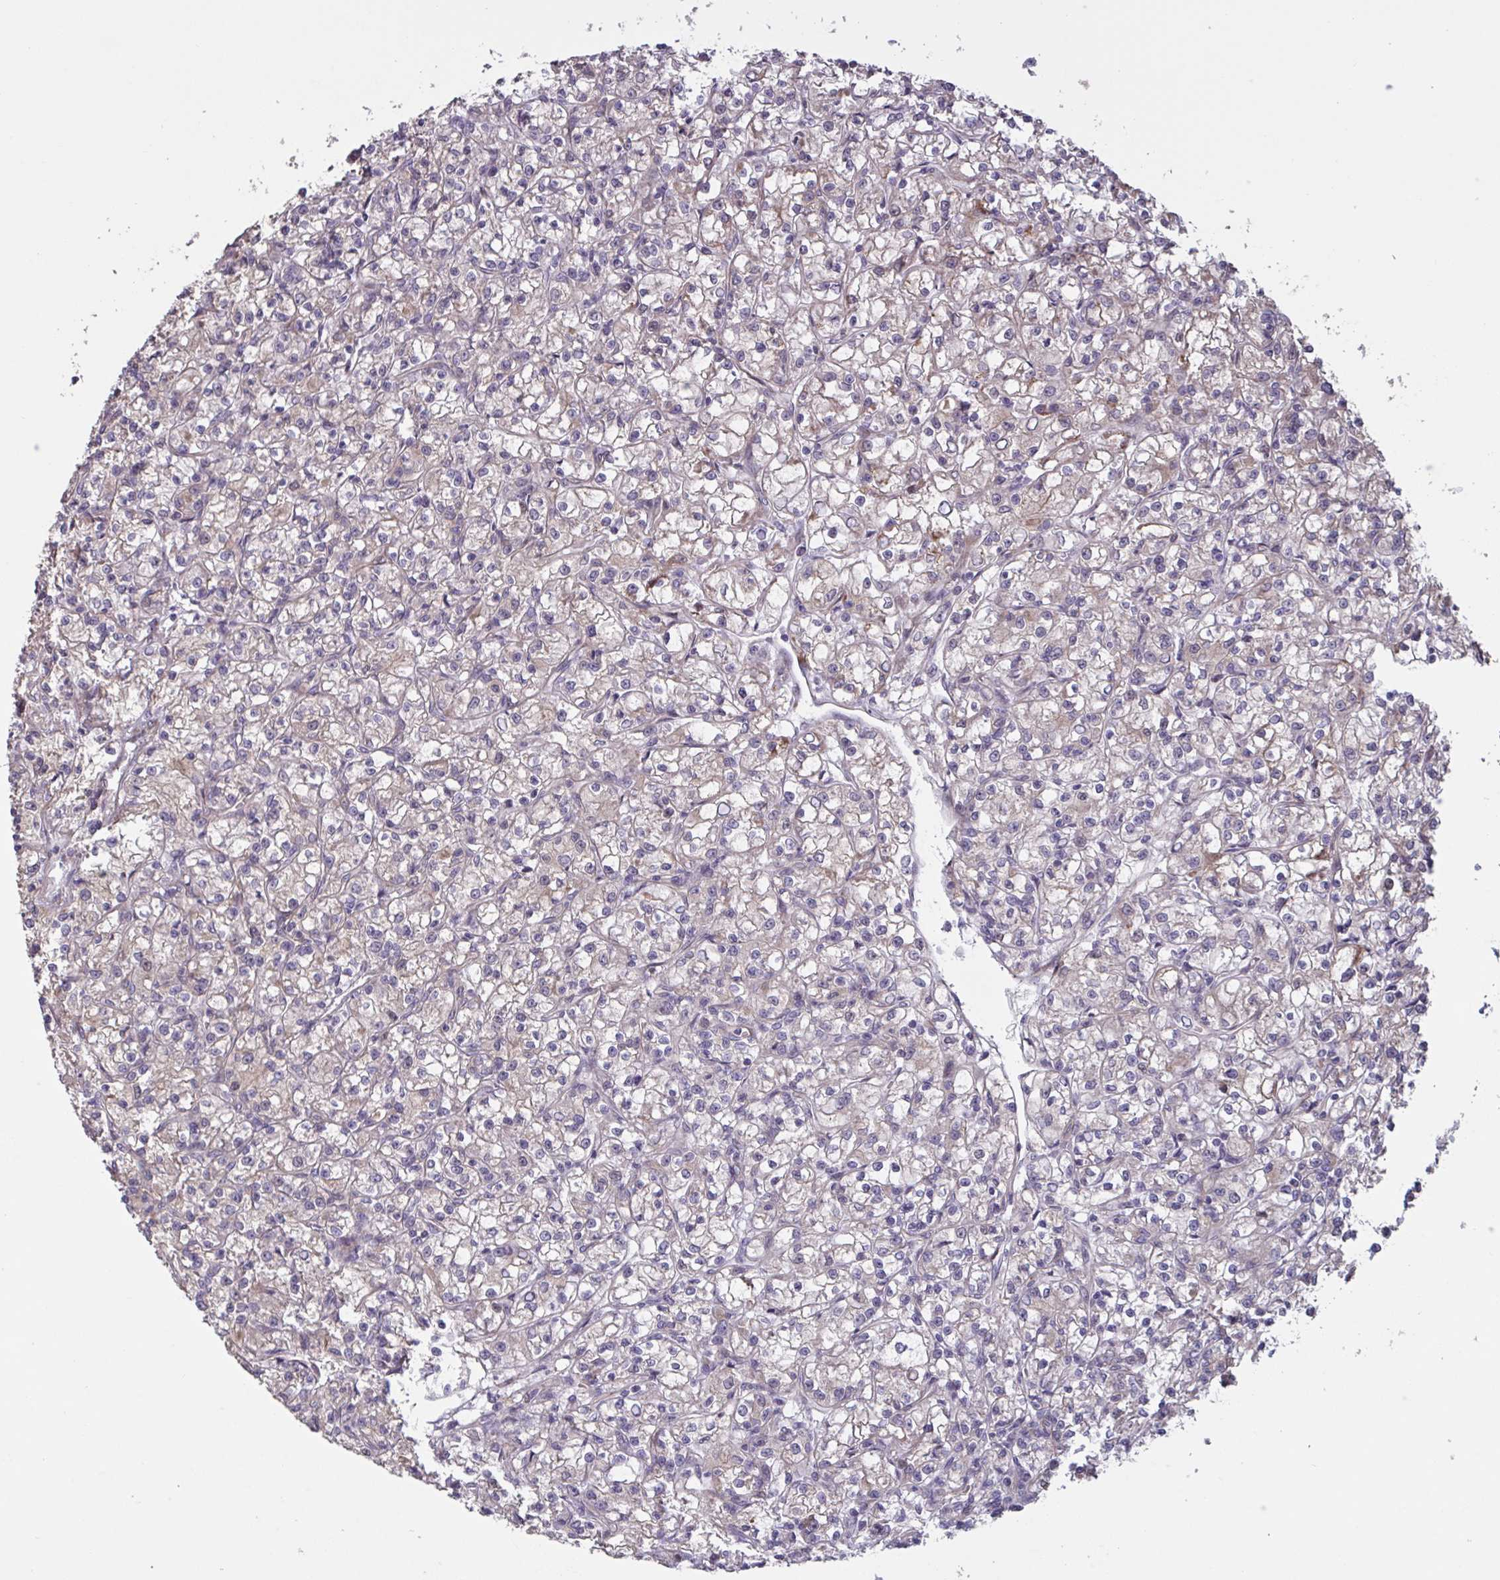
{"staining": {"intensity": "negative", "quantity": "none", "location": "none"}, "tissue": "renal cancer", "cell_type": "Tumor cells", "image_type": "cancer", "snomed": [{"axis": "morphology", "description": "Adenocarcinoma, NOS"}, {"axis": "topography", "description": "Kidney"}], "caption": "Histopathology image shows no significant protein expression in tumor cells of renal cancer.", "gene": "IPO5", "patient": {"sex": "female", "age": 59}}